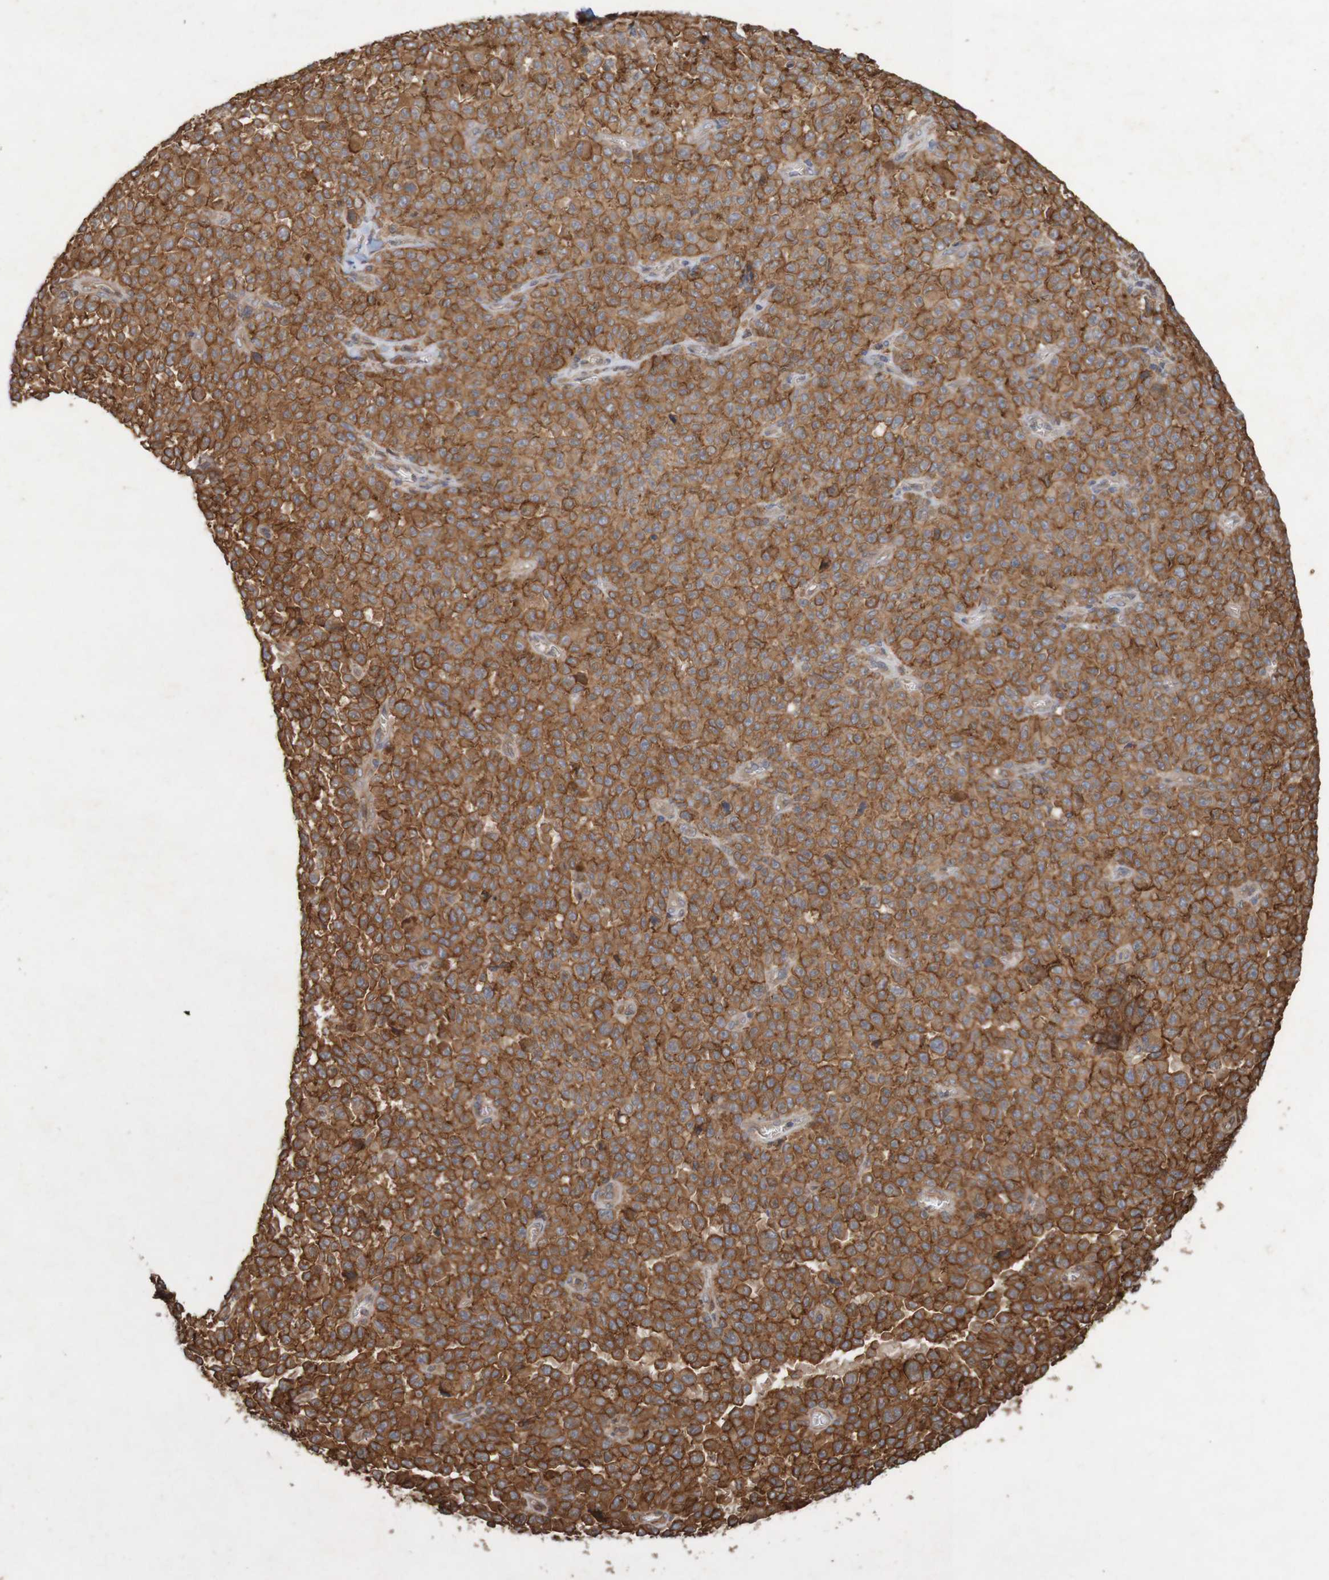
{"staining": {"intensity": "moderate", "quantity": ">75%", "location": "cytoplasmic/membranous"}, "tissue": "melanoma", "cell_type": "Tumor cells", "image_type": "cancer", "snomed": [{"axis": "morphology", "description": "Malignant melanoma, NOS"}, {"axis": "topography", "description": "Skin"}], "caption": "Immunohistochemistry photomicrograph of neoplastic tissue: malignant melanoma stained using immunohistochemistry exhibits medium levels of moderate protein expression localized specifically in the cytoplasmic/membranous of tumor cells, appearing as a cytoplasmic/membranous brown color.", "gene": "ARHGEF11", "patient": {"sex": "female", "age": 82}}